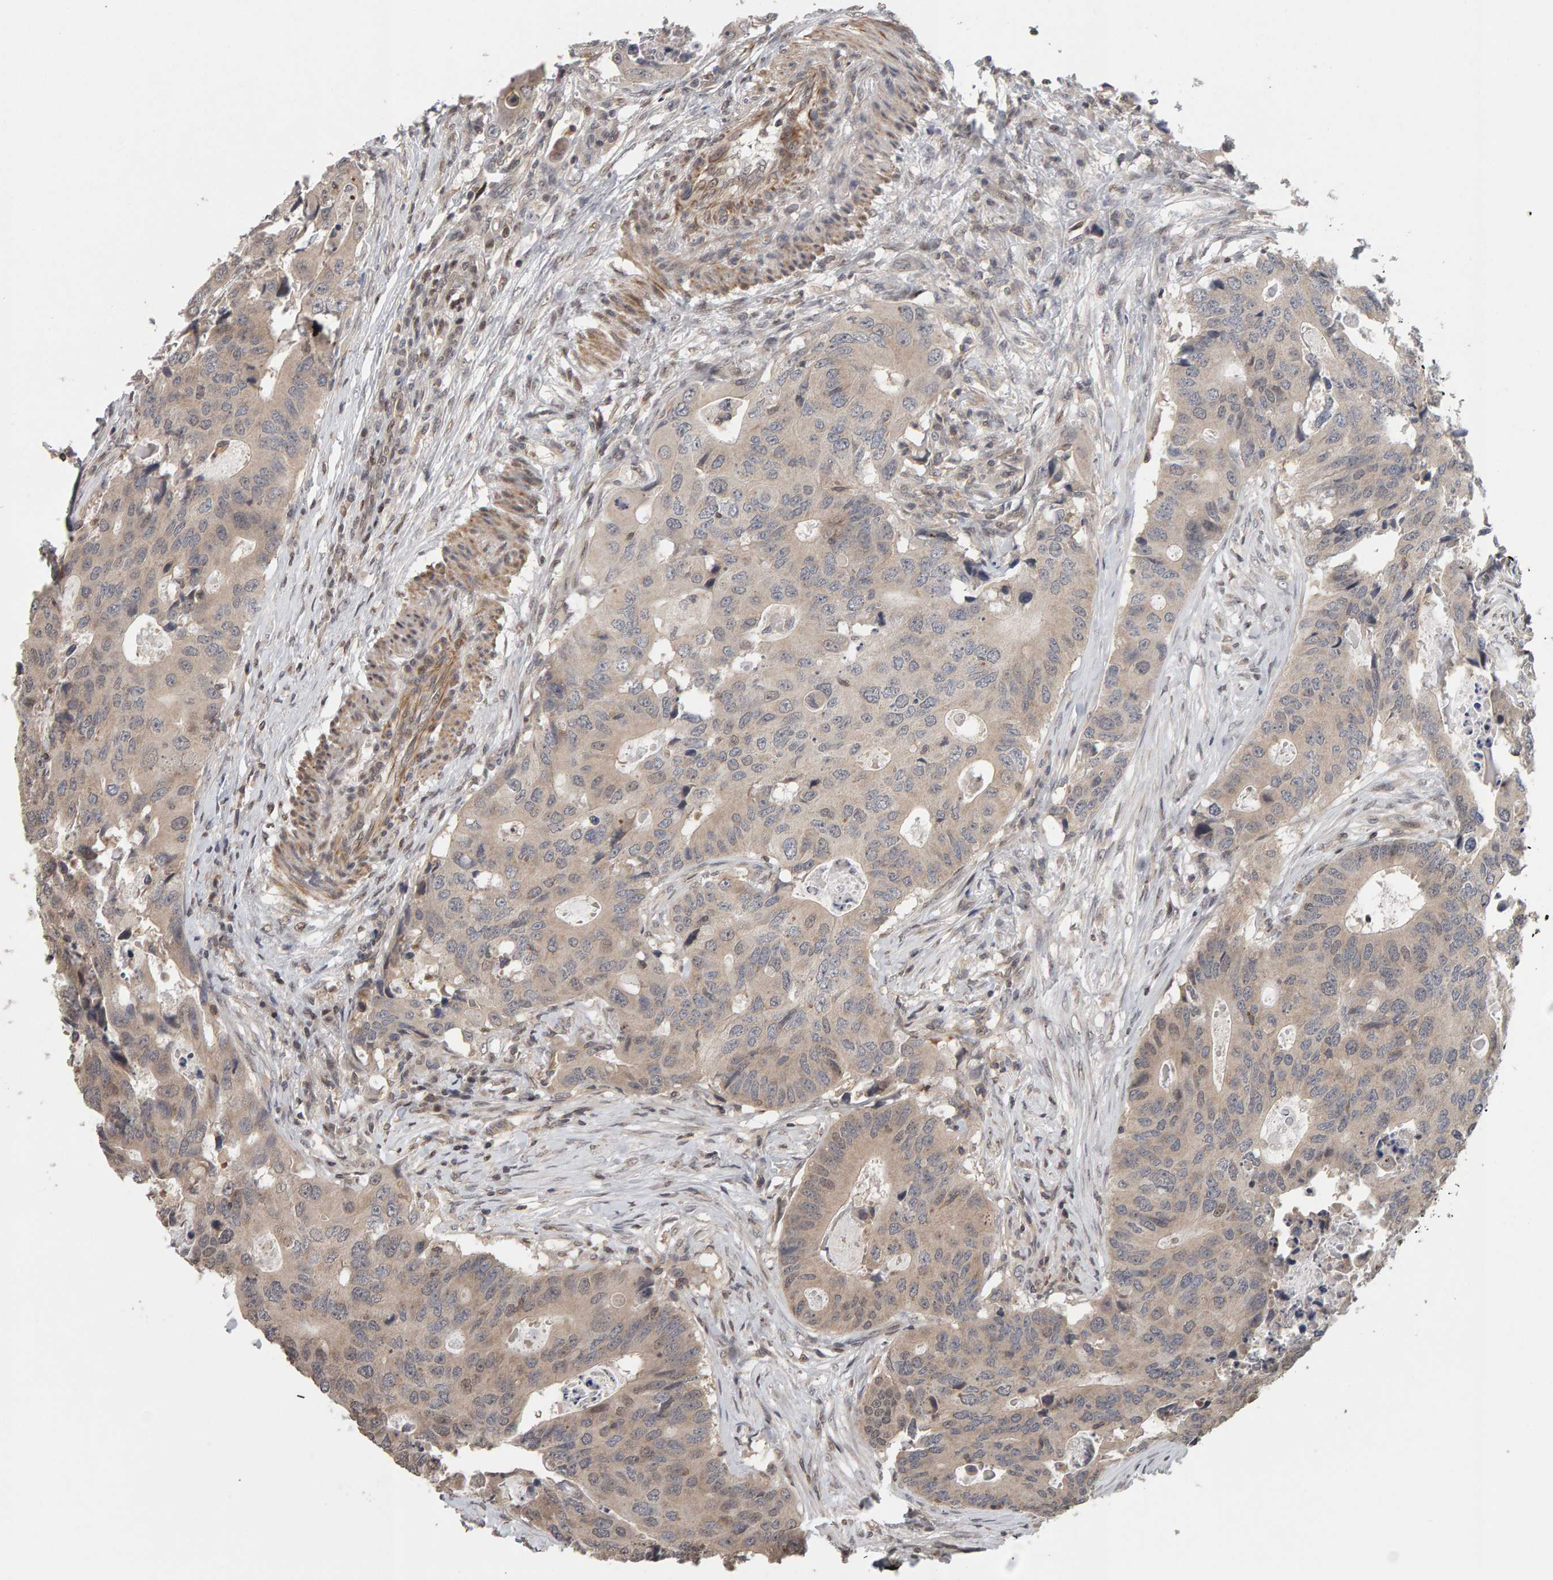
{"staining": {"intensity": "weak", "quantity": ">75%", "location": "cytoplasmic/membranous,nuclear"}, "tissue": "colorectal cancer", "cell_type": "Tumor cells", "image_type": "cancer", "snomed": [{"axis": "morphology", "description": "Adenocarcinoma, NOS"}, {"axis": "topography", "description": "Colon"}], "caption": "Immunohistochemical staining of colorectal cancer (adenocarcinoma) reveals weak cytoplasmic/membranous and nuclear protein positivity in approximately >75% of tumor cells. Immunohistochemistry (ihc) stains the protein of interest in brown and the nuclei are stained blue.", "gene": "TEFM", "patient": {"sex": "male", "age": 71}}